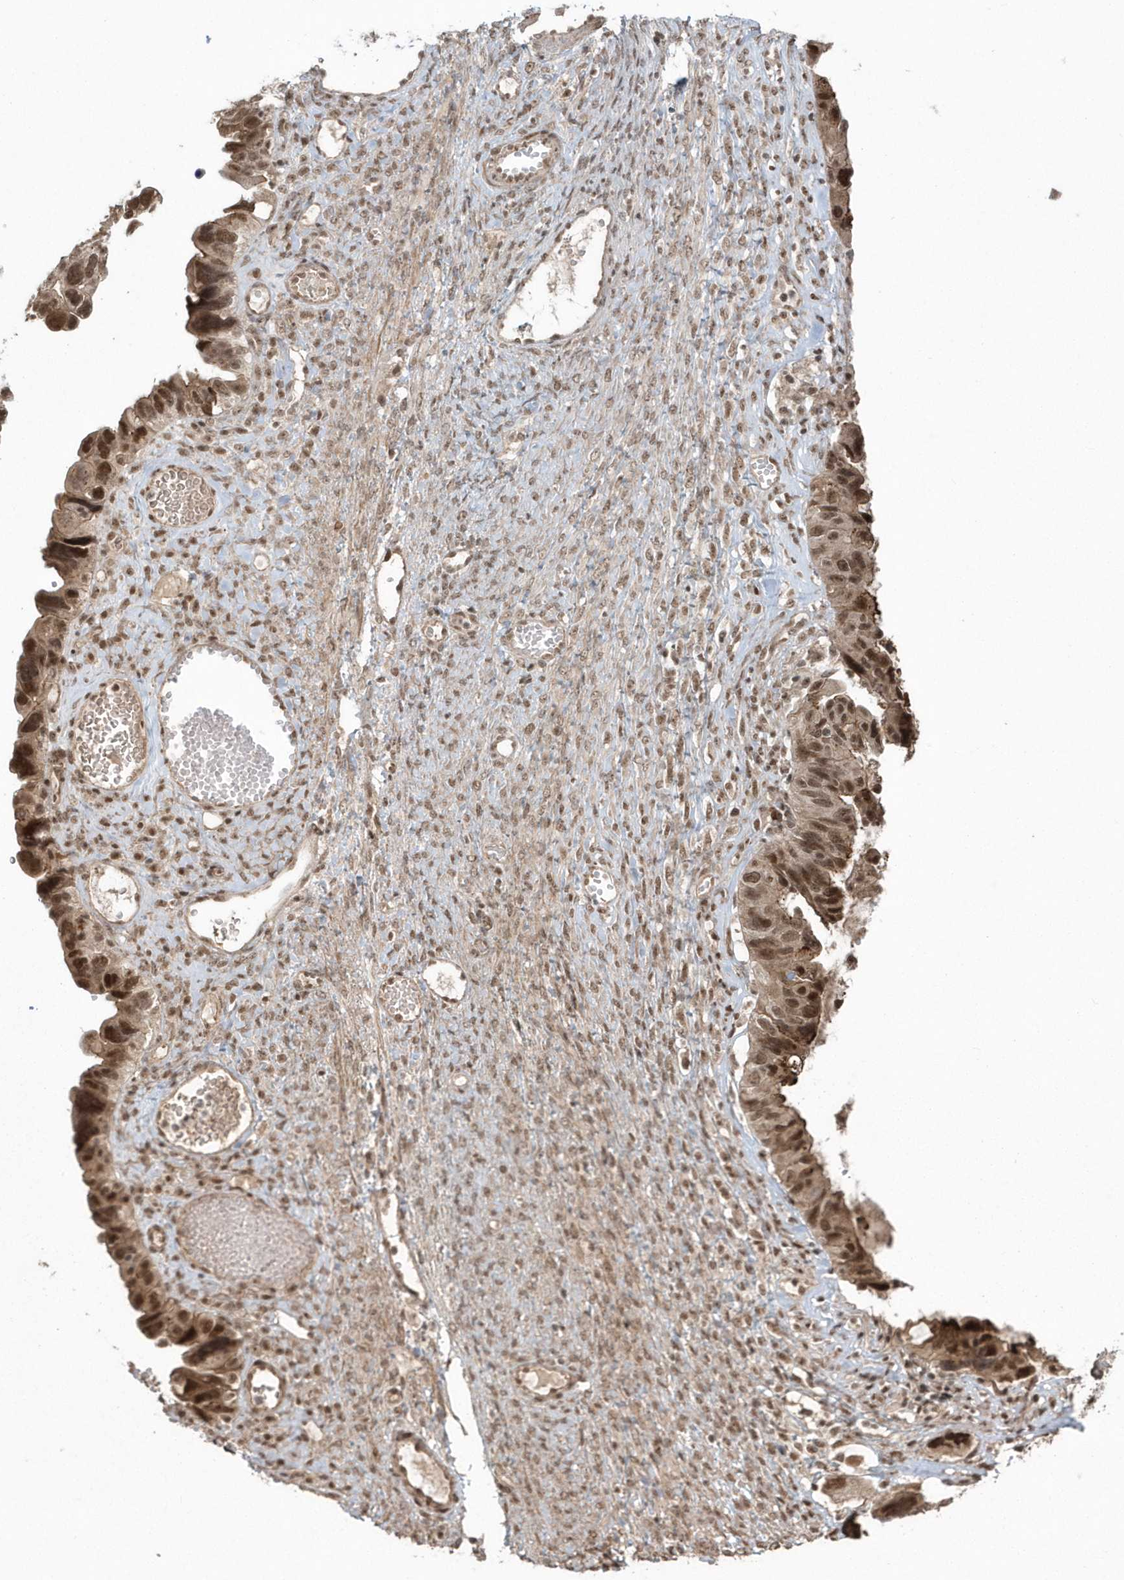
{"staining": {"intensity": "moderate", "quantity": ">75%", "location": "cytoplasmic/membranous,nuclear"}, "tissue": "ovarian cancer", "cell_type": "Tumor cells", "image_type": "cancer", "snomed": [{"axis": "morphology", "description": "Cystadenocarcinoma, serous, NOS"}, {"axis": "topography", "description": "Ovary"}], "caption": "Ovarian serous cystadenocarcinoma stained for a protein (brown) exhibits moderate cytoplasmic/membranous and nuclear positive positivity in about >75% of tumor cells.", "gene": "EPB41L4A", "patient": {"sex": "female", "age": 79}}